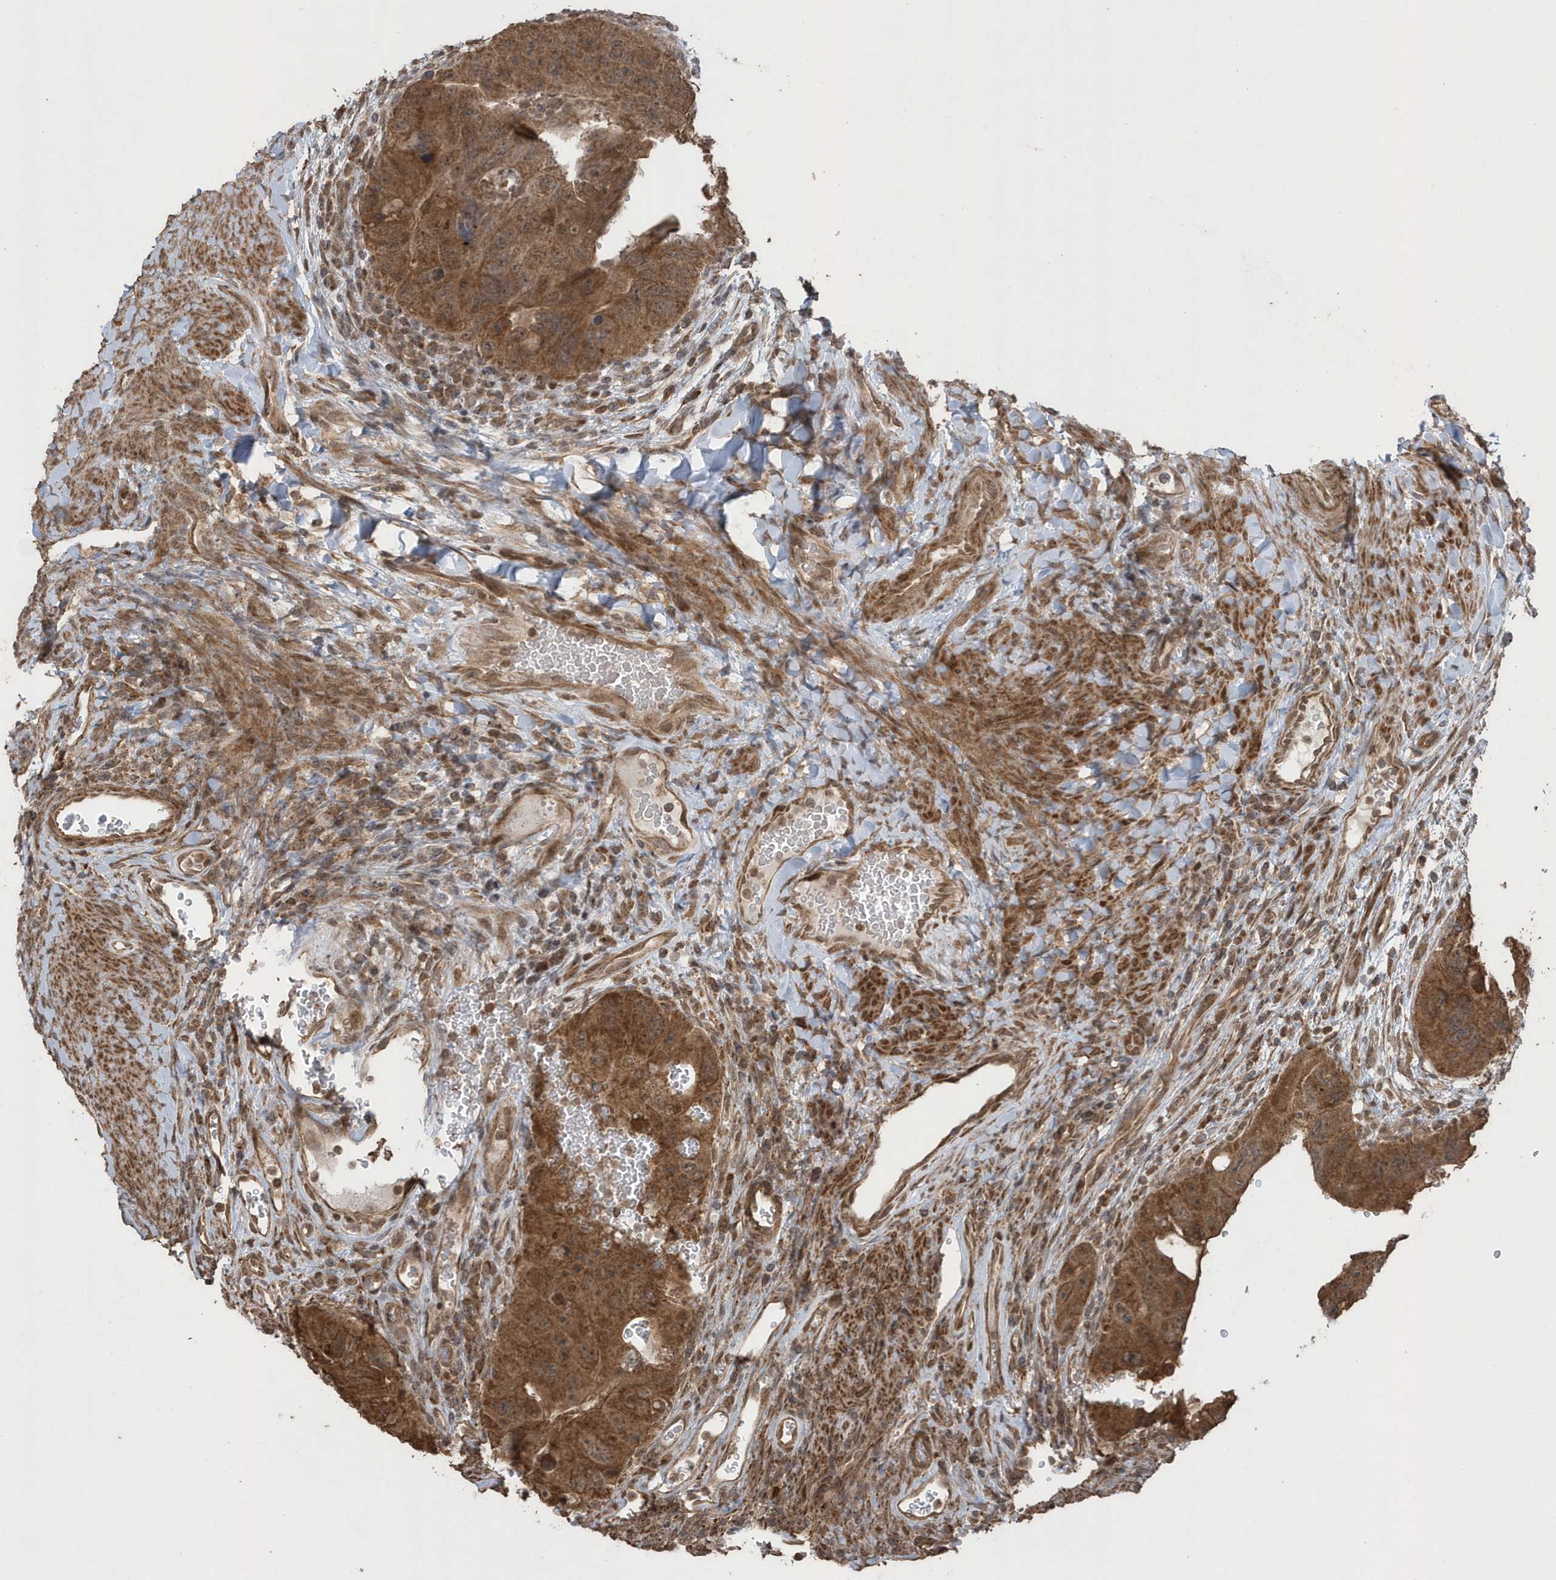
{"staining": {"intensity": "strong", "quantity": ">75%", "location": "cytoplasmic/membranous"}, "tissue": "colorectal cancer", "cell_type": "Tumor cells", "image_type": "cancer", "snomed": [{"axis": "morphology", "description": "Adenocarcinoma, NOS"}, {"axis": "topography", "description": "Rectum"}], "caption": "Tumor cells show high levels of strong cytoplasmic/membranous staining in about >75% of cells in human colorectal cancer (adenocarcinoma).", "gene": "PAXBP1", "patient": {"sex": "male", "age": 59}}